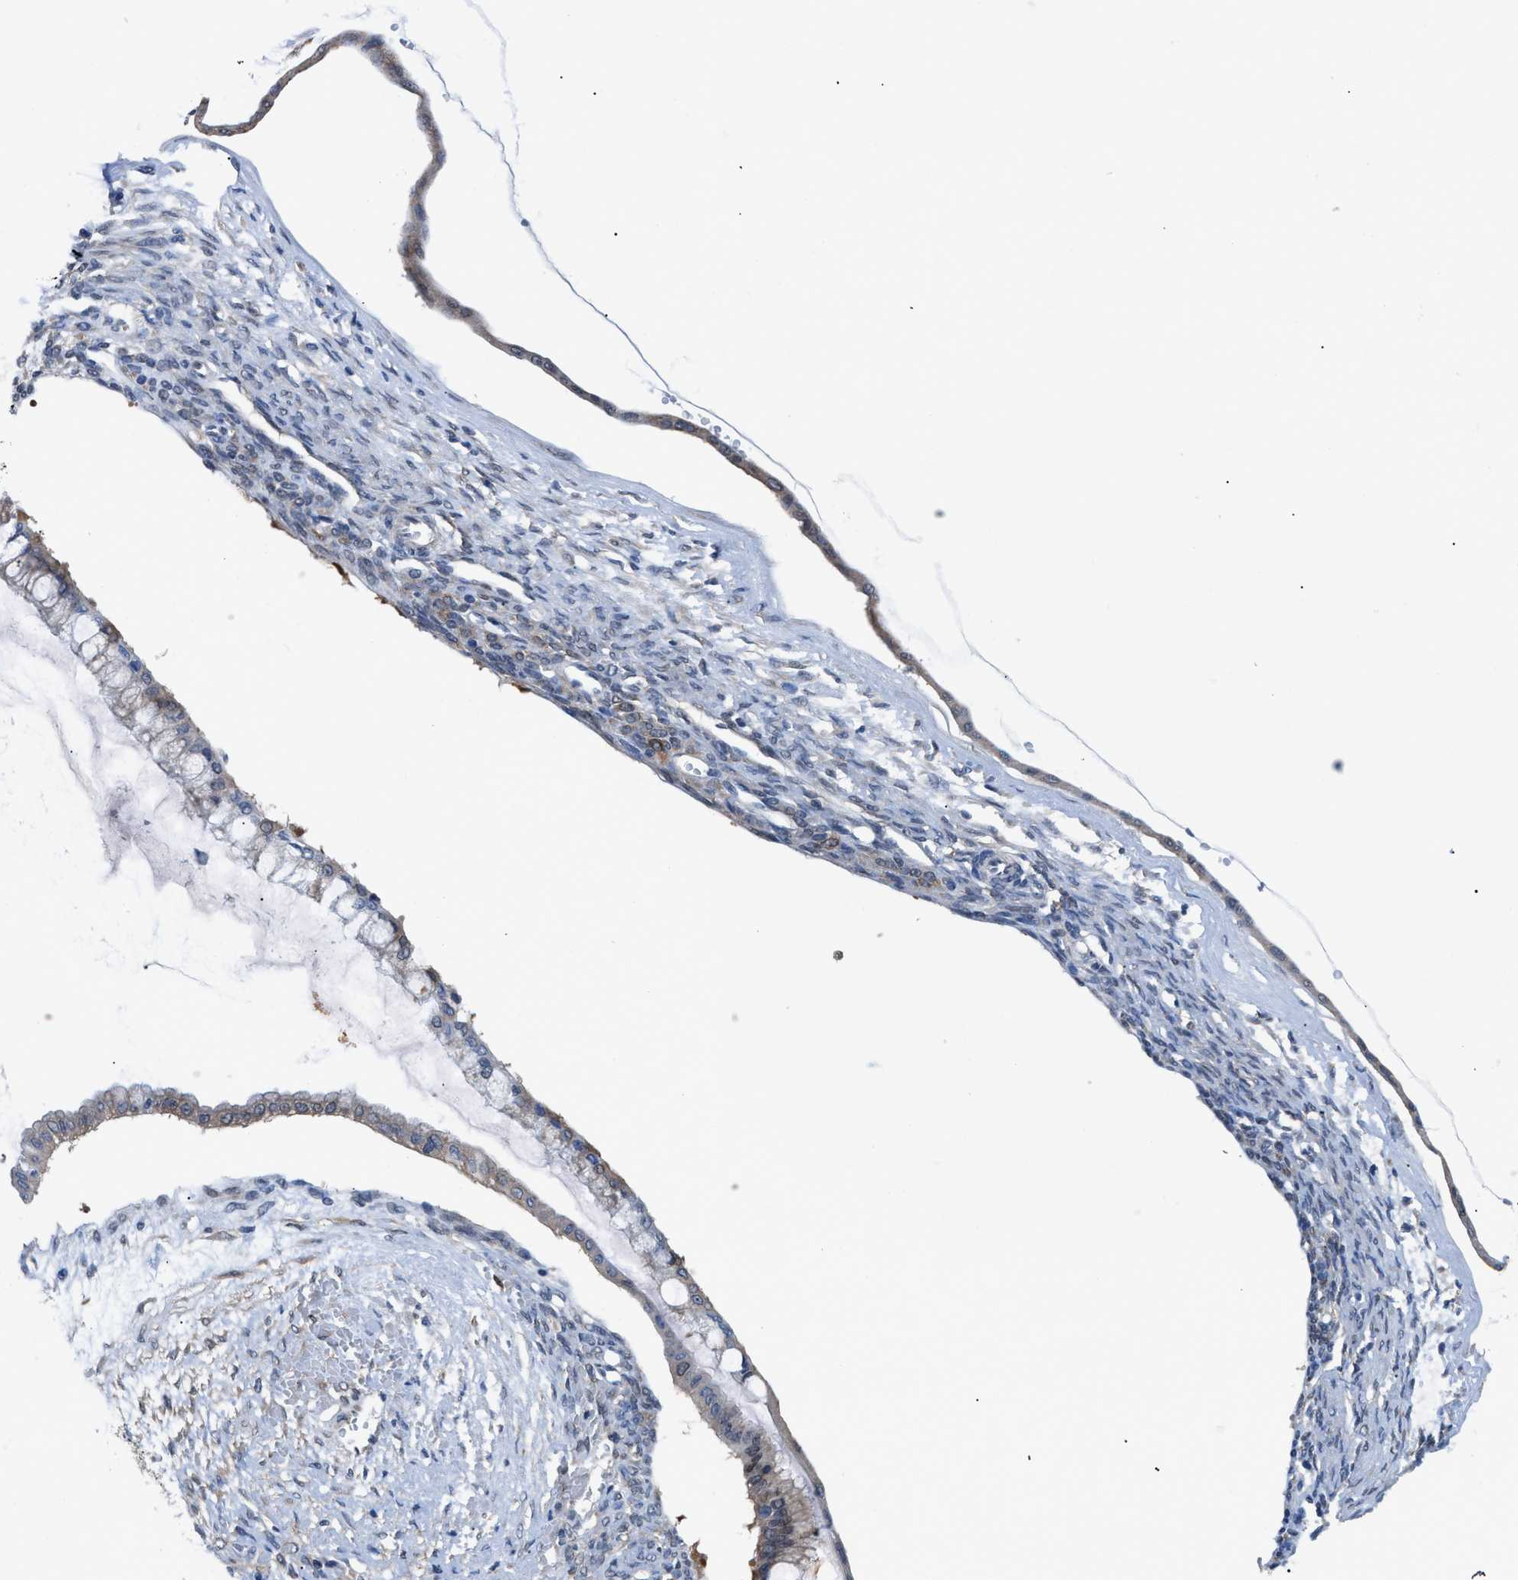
{"staining": {"intensity": "moderate", "quantity": ">75%", "location": "cytoplasmic/membranous"}, "tissue": "ovarian cancer", "cell_type": "Tumor cells", "image_type": "cancer", "snomed": [{"axis": "morphology", "description": "Cystadenocarcinoma, mucinous, NOS"}, {"axis": "topography", "description": "Ovary"}], "caption": "Ovarian cancer stained for a protein exhibits moderate cytoplasmic/membranous positivity in tumor cells.", "gene": "TMEM45B", "patient": {"sex": "female", "age": 73}}